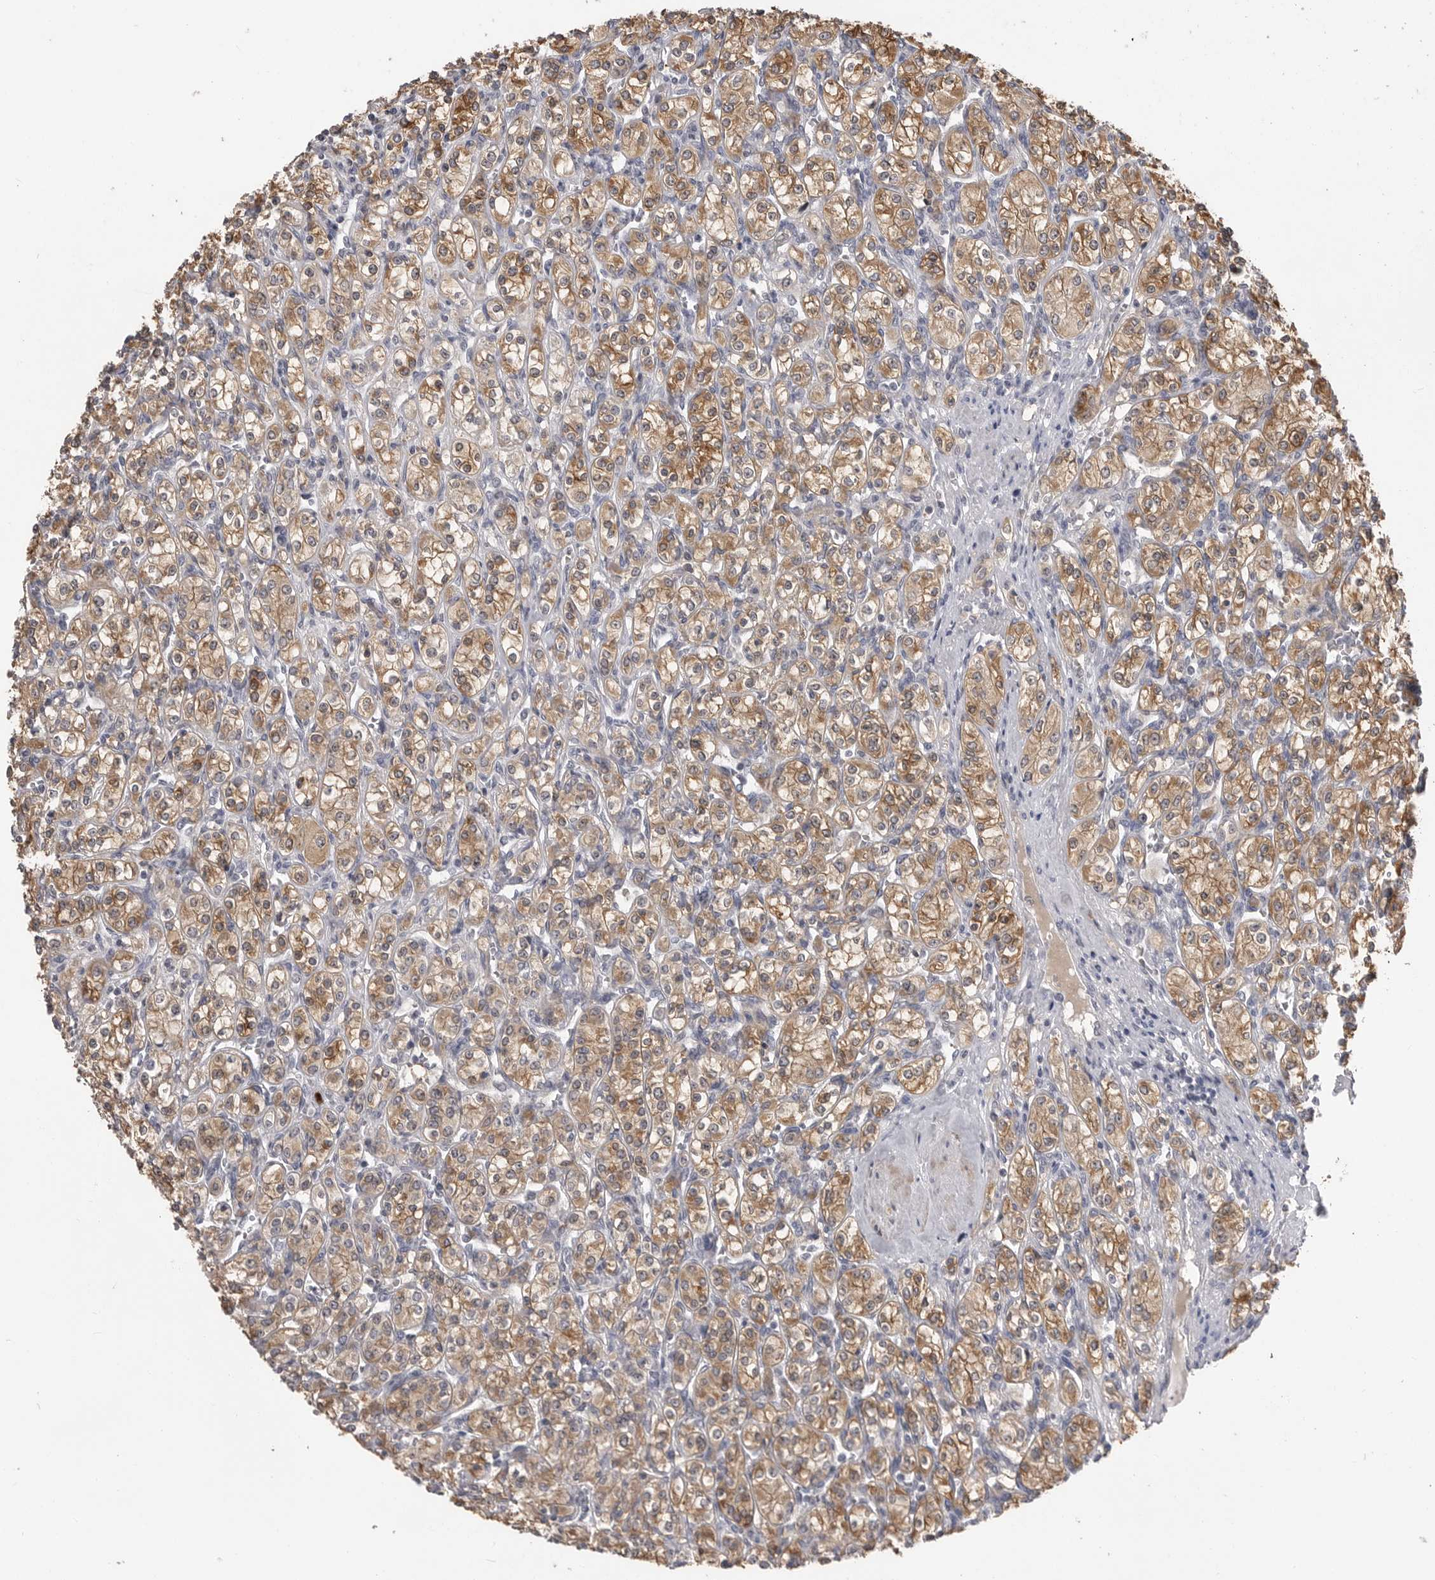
{"staining": {"intensity": "moderate", "quantity": ">75%", "location": "cytoplasmic/membranous"}, "tissue": "renal cancer", "cell_type": "Tumor cells", "image_type": "cancer", "snomed": [{"axis": "morphology", "description": "Adenocarcinoma, NOS"}, {"axis": "topography", "description": "Kidney"}], "caption": "Protein staining exhibits moderate cytoplasmic/membranous expression in about >75% of tumor cells in renal adenocarcinoma. The protein of interest is stained brown, and the nuclei are stained in blue (DAB (3,3'-diaminobenzidine) IHC with brightfield microscopy, high magnification).", "gene": "PLEKHF1", "patient": {"sex": "male", "age": 77}}